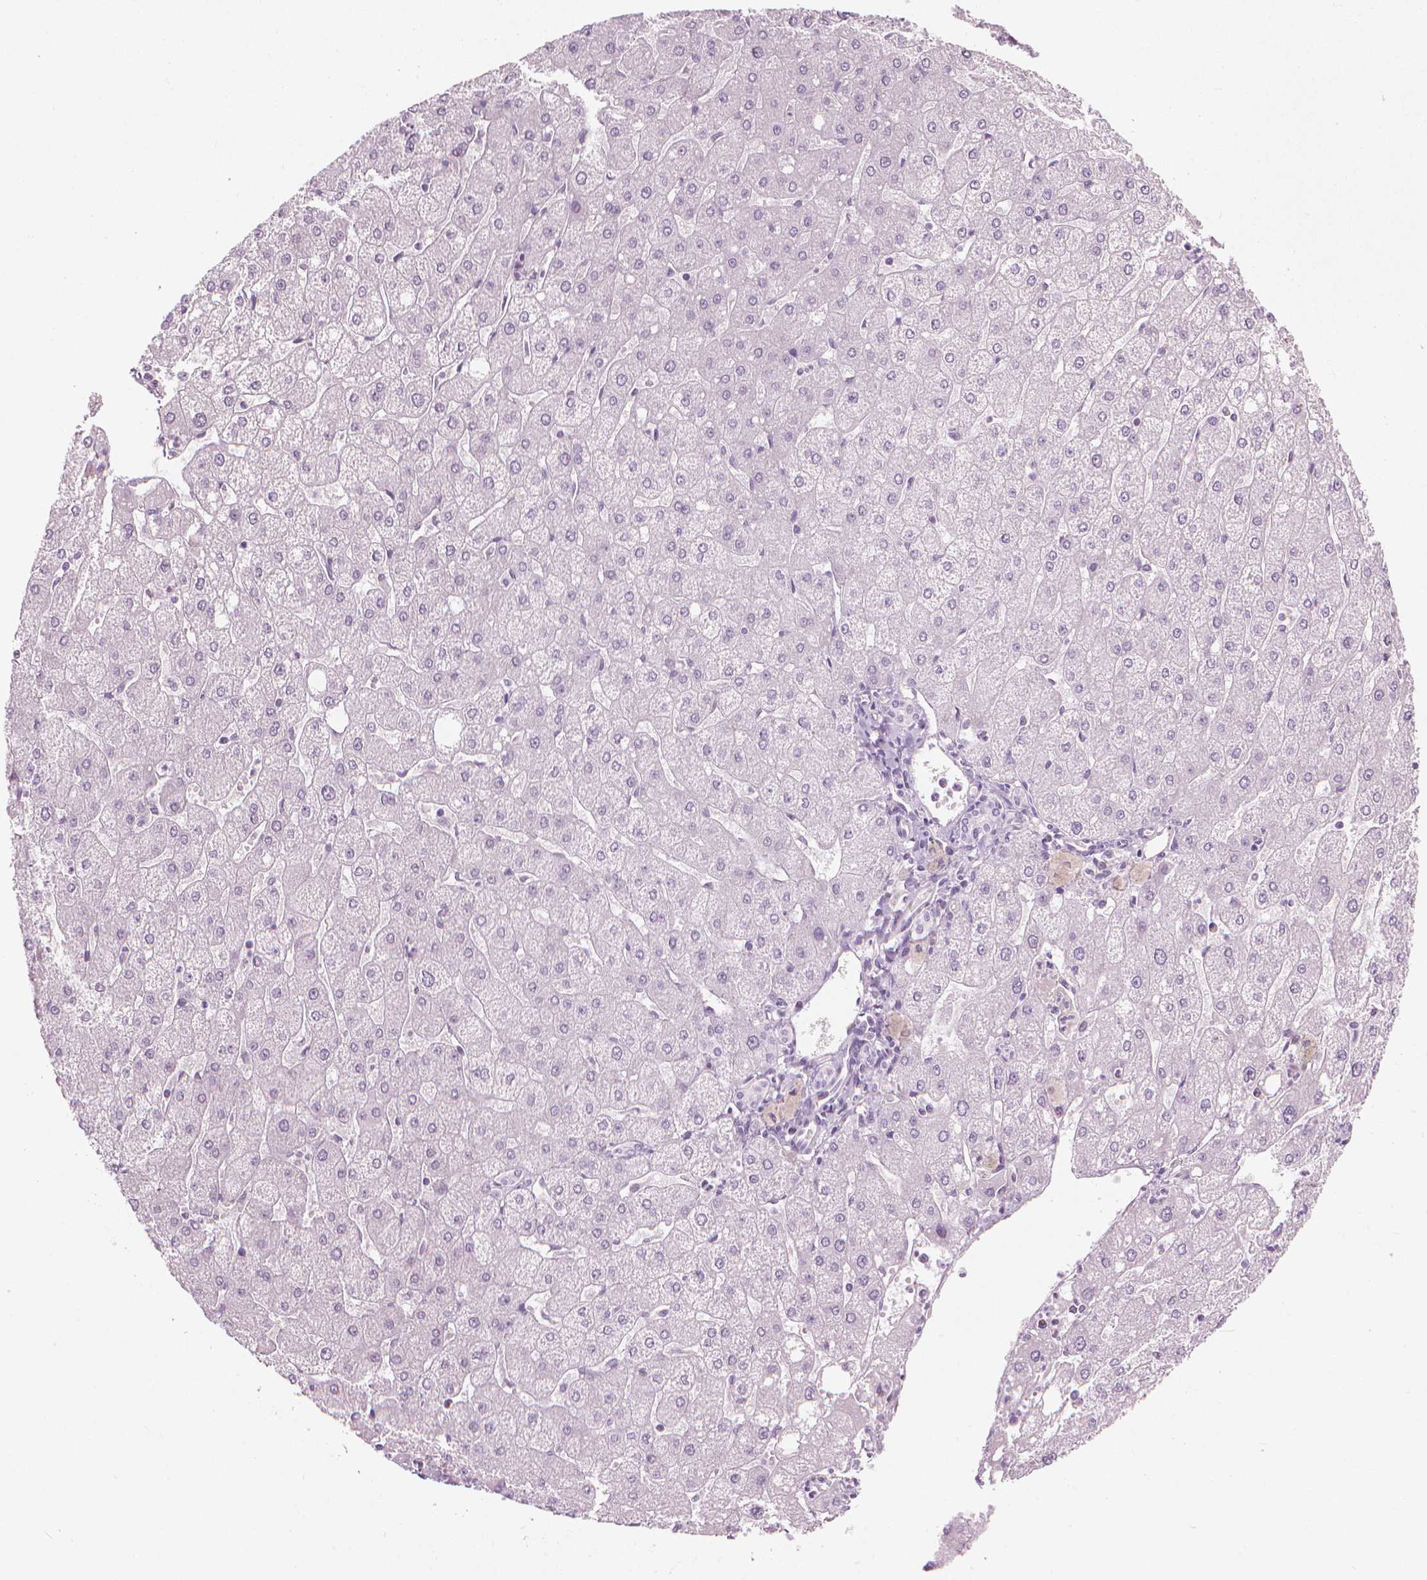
{"staining": {"intensity": "negative", "quantity": "none", "location": "none"}, "tissue": "liver", "cell_type": "Cholangiocytes", "image_type": "normal", "snomed": [{"axis": "morphology", "description": "Normal tissue, NOS"}, {"axis": "topography", "description": "Liver"}], "caption": "An immunohistochemistry (IHC) photomicrograph of unremarkable liver is shown. There is no staining in cholangiocytes of liver. (DAB (3,3'-diaminobenzidine) IHC visualized using brightfield microscopy, high magnification).", "gene": "CFAP126", "patient": {"sex": "male", "age": 67}}